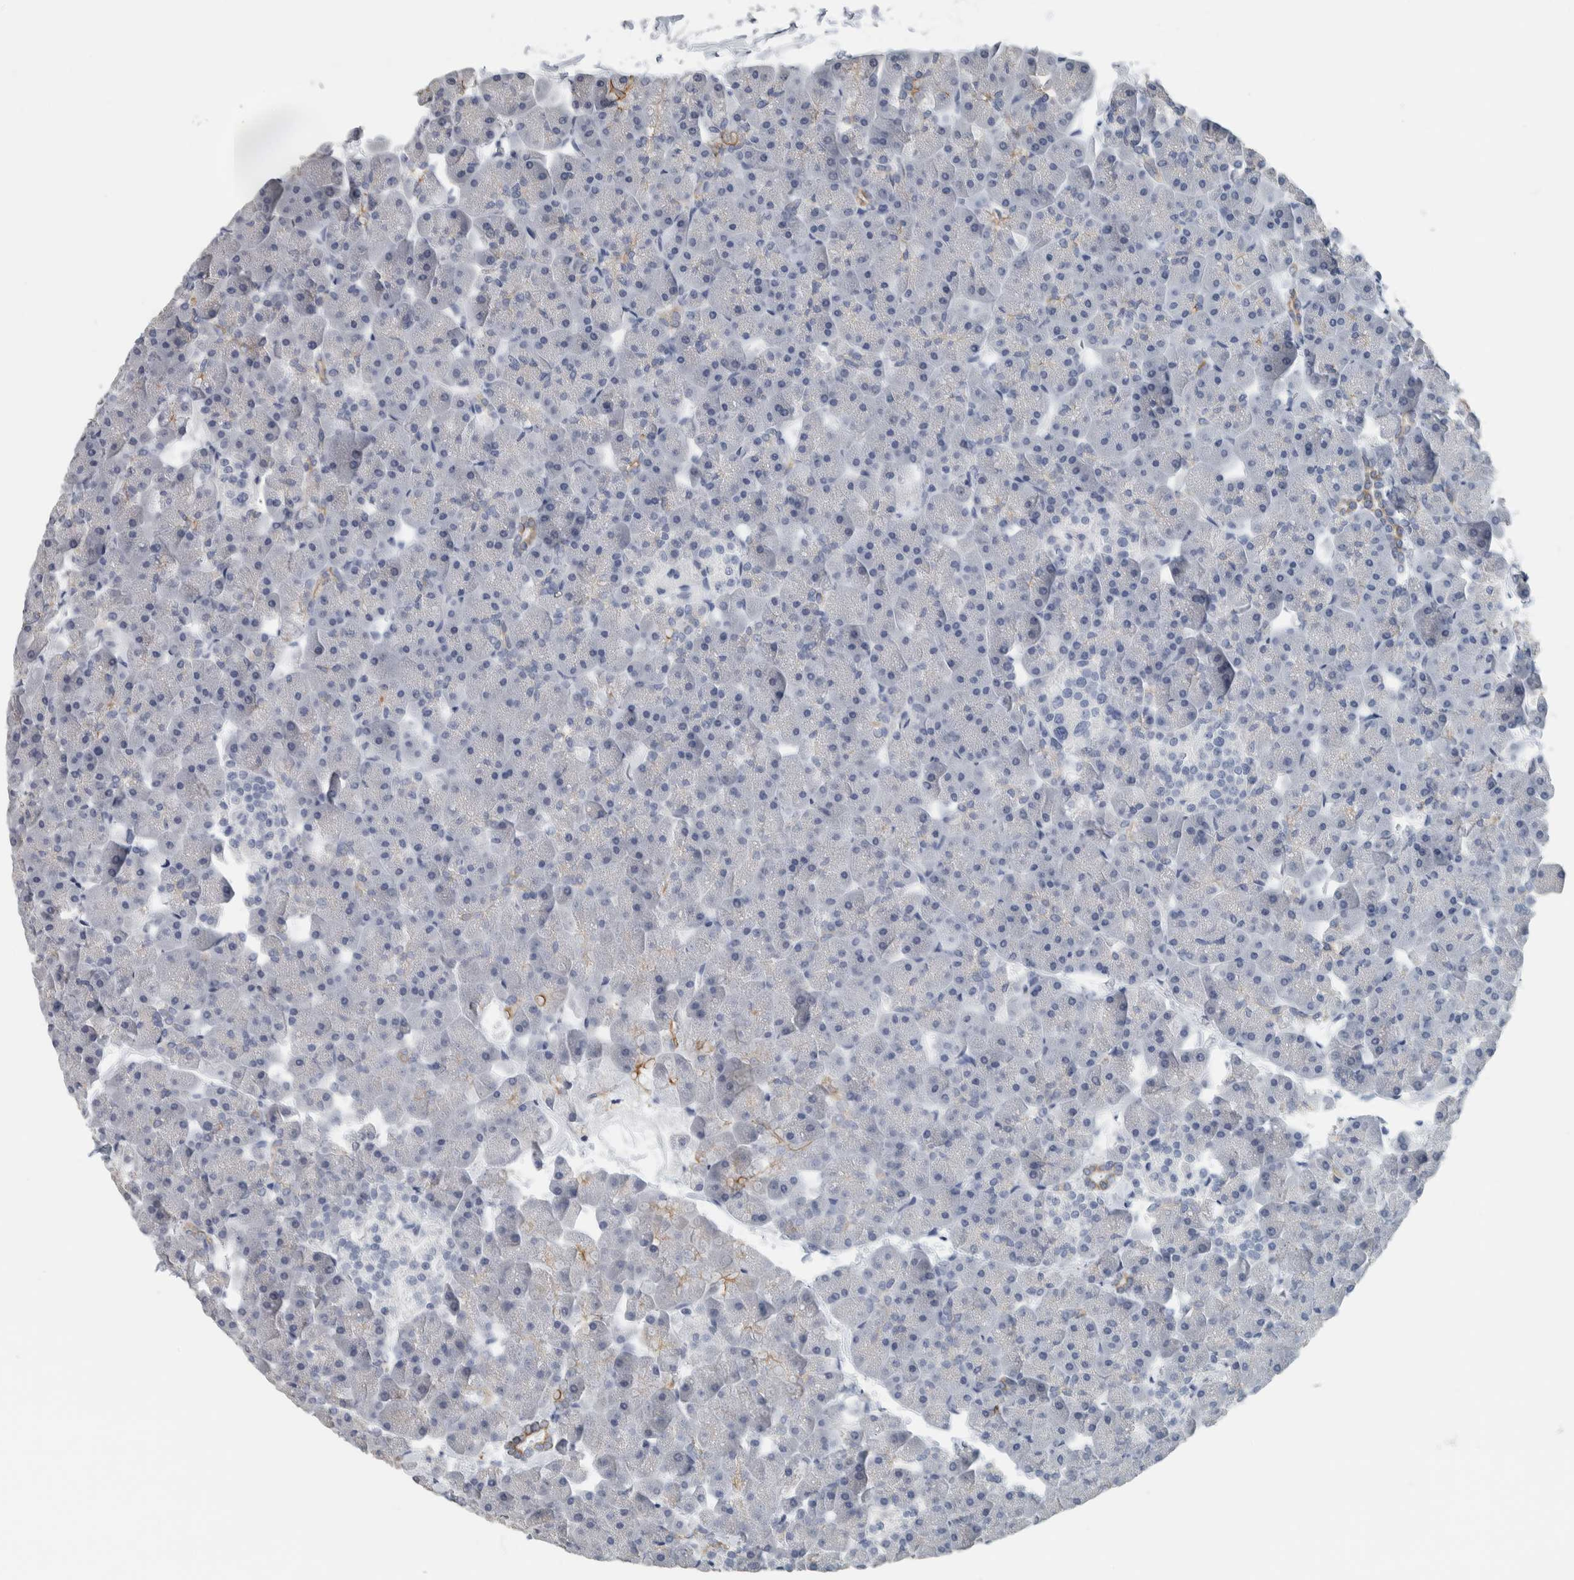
{"staining": {"intensity": "negative", "quantity": "none", "location": "none"}, "tissue": "pancreas", "cell_type": "Exocrine glandular cells", "image_type": "normal", "snomed": [{"axis": "morphology", "description": "Normal tissue, NOS"}, {"axis": "topography", "description": "Pancreas"}], "caption": "The micrograph exhibits no significant expression in exocrine glandular cells of pancreas. The staining was performed using DAB (3,3'-diaminobenzidine) to visualize the protein expression in brown, while the nuclei were stained in blue with hematoxylin (Magnification: 20x).", "gene": "NEFM", "patient": {"sex": "male", "age": 35}}